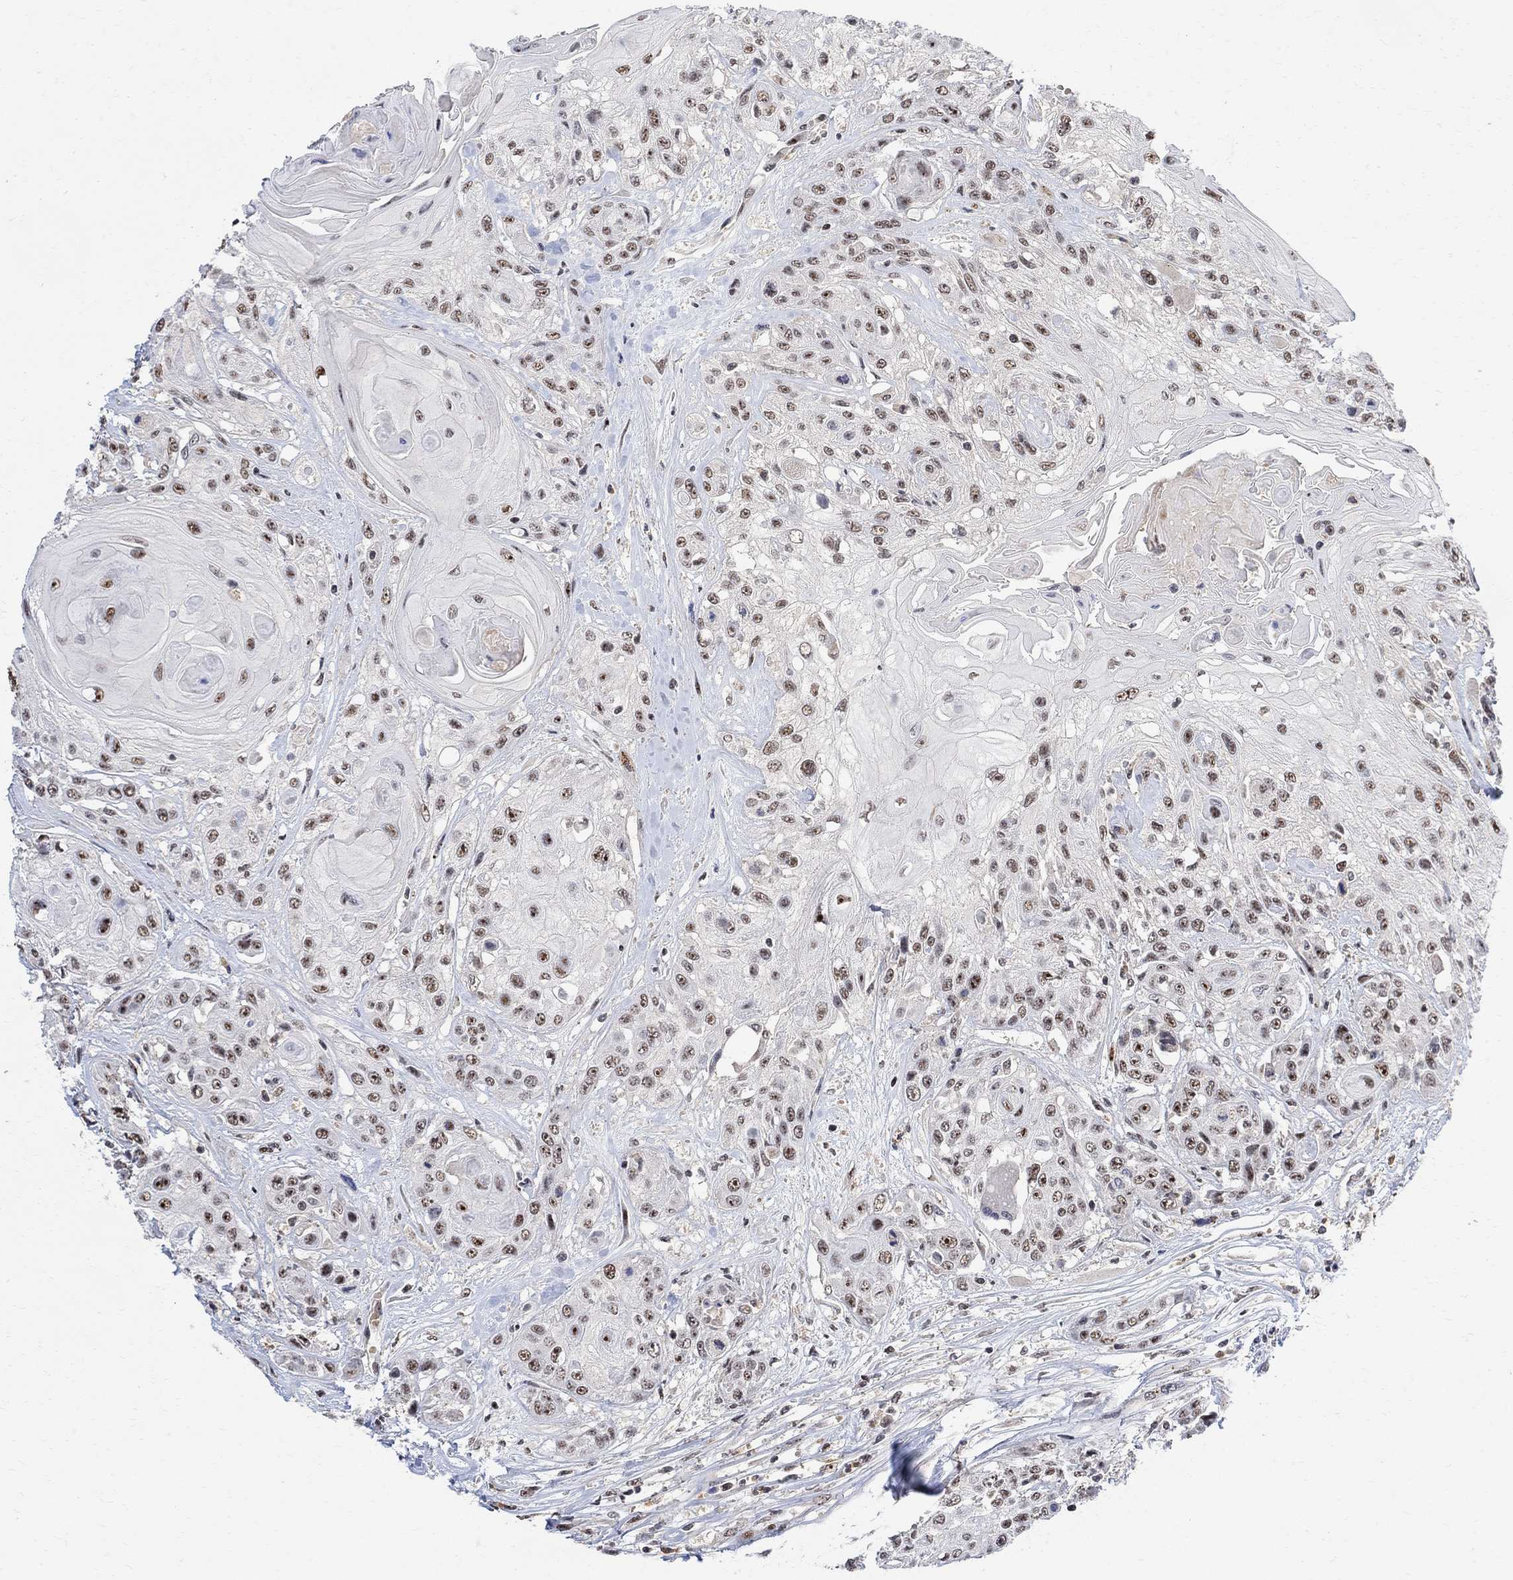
{"staining": {"intensity": "moderate", "quantity": "<25%", "location": "nuclear"}, "tissue": "head and neck cancer", "cell_type": "Tumor cells", "image_type": "cancer", "snomed": [{"axis": "morphology", "description": "Squamous cell carcinoma, NOS"}, {"axis": "topography", "description": "Head-Neck"}], "caption": "Protein analysis of squamous cell carcinoma (head and neck) tissue demonstrates moderate nuclear positivity in about <25% of tumor cells.", "gene": "E4F1", "patient": {"sex": "female", "age": 59}}